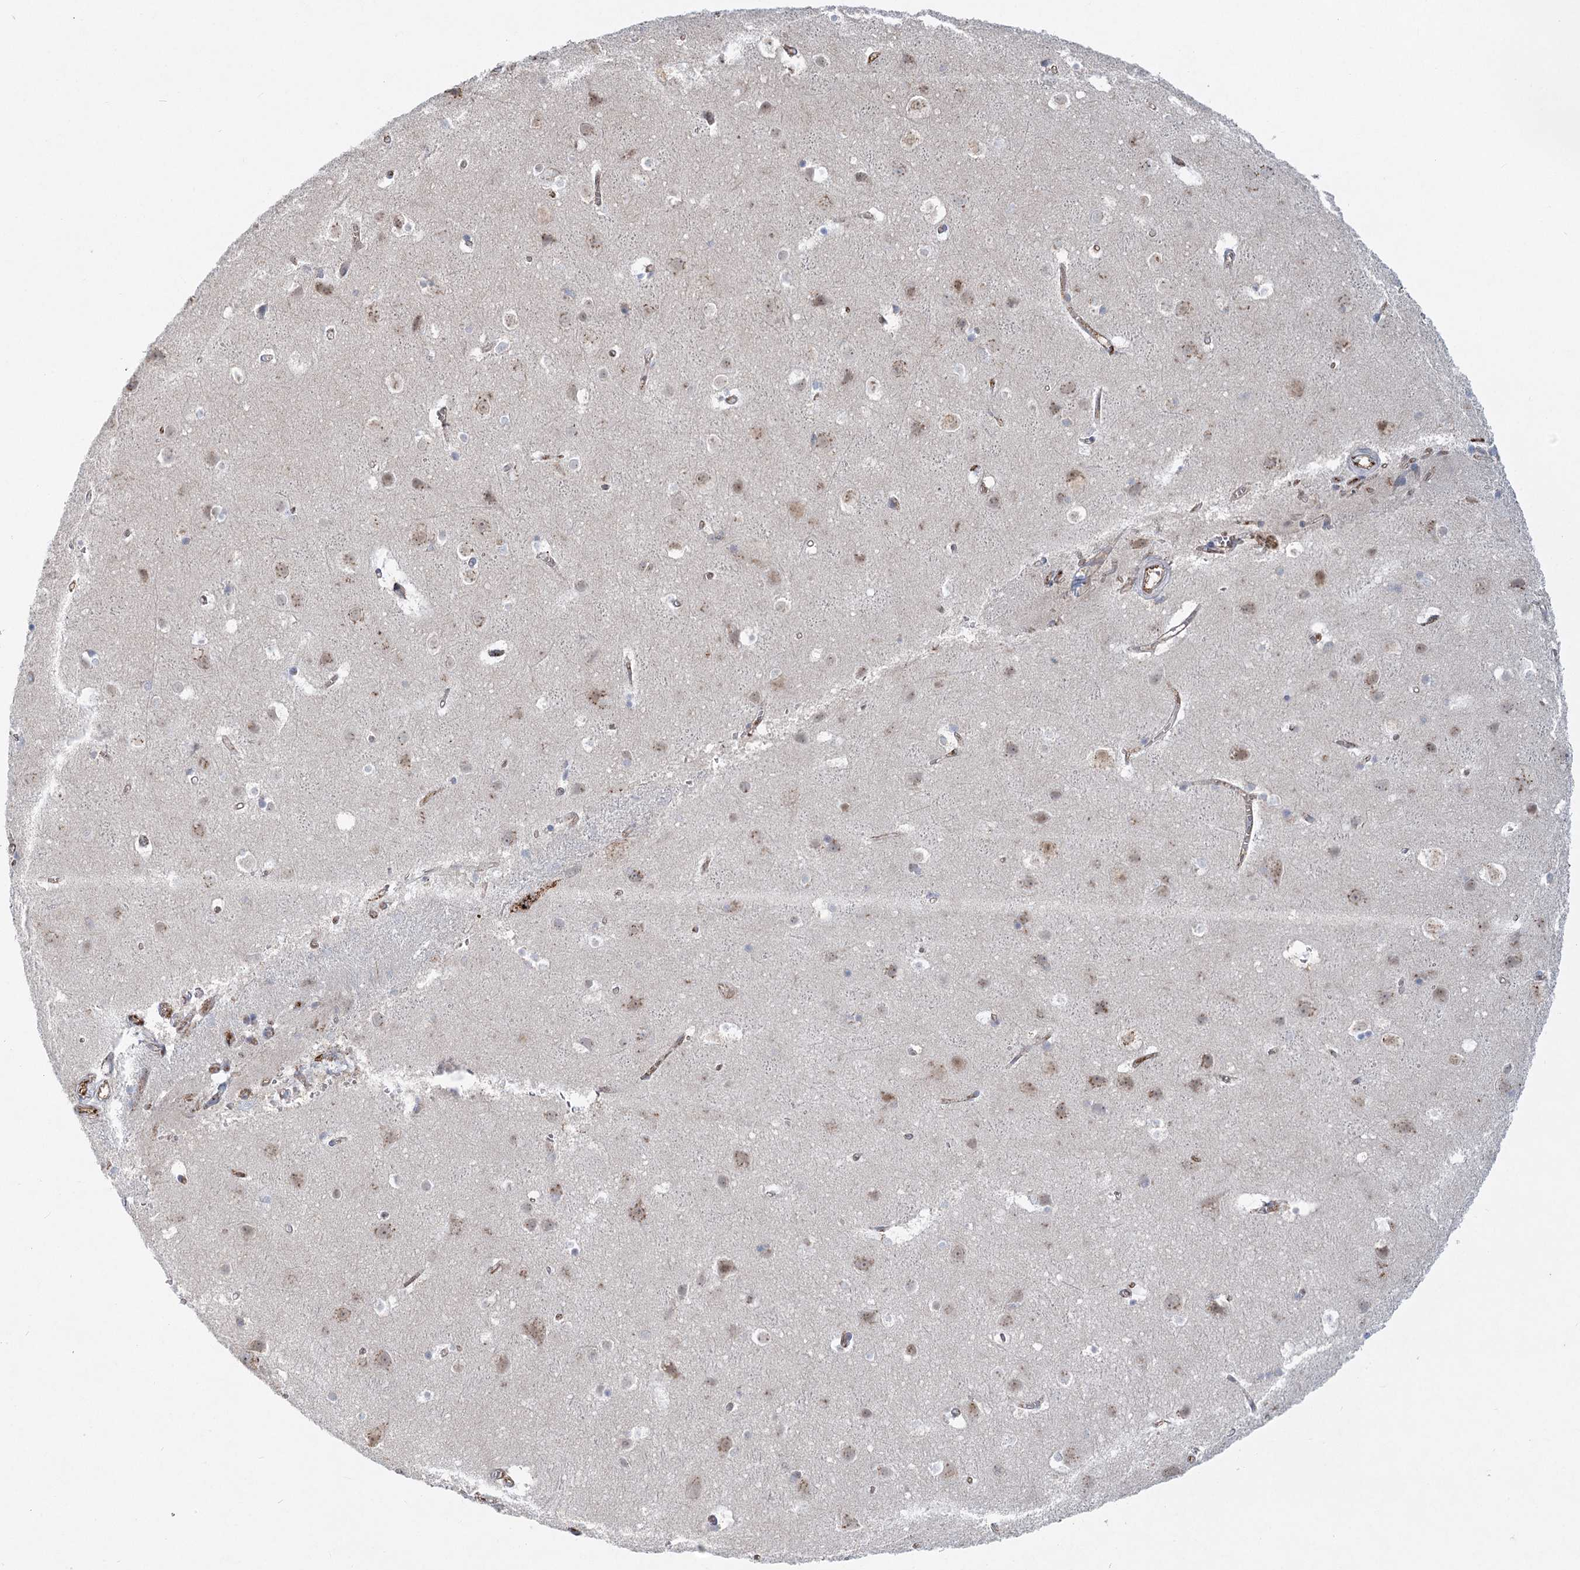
{"staining": {"intensity": "moderate", "quantity": "25%-75%", "location": "cytoplasmic/membranous"}, "tissue": "cerebral cortex", "cell_type": "Endothelial cells", "image_type": "normal", "snomed": [{"axis": "morphology", "description": "Normal tissue, NOS"}, {"axis": "topography", "description": "Cerebral cortex"}], "caption": "Benign cerebral cortex displays moderate cytoplasmic/membranous staining in about 25%-75% of endothelial cells, visualized by immunohistochemistry. The protein is shown in brown color, while the nuclei are stained blue.", "gene": "KBTBD4", "patient": {"sex": "male", "age": 54}}